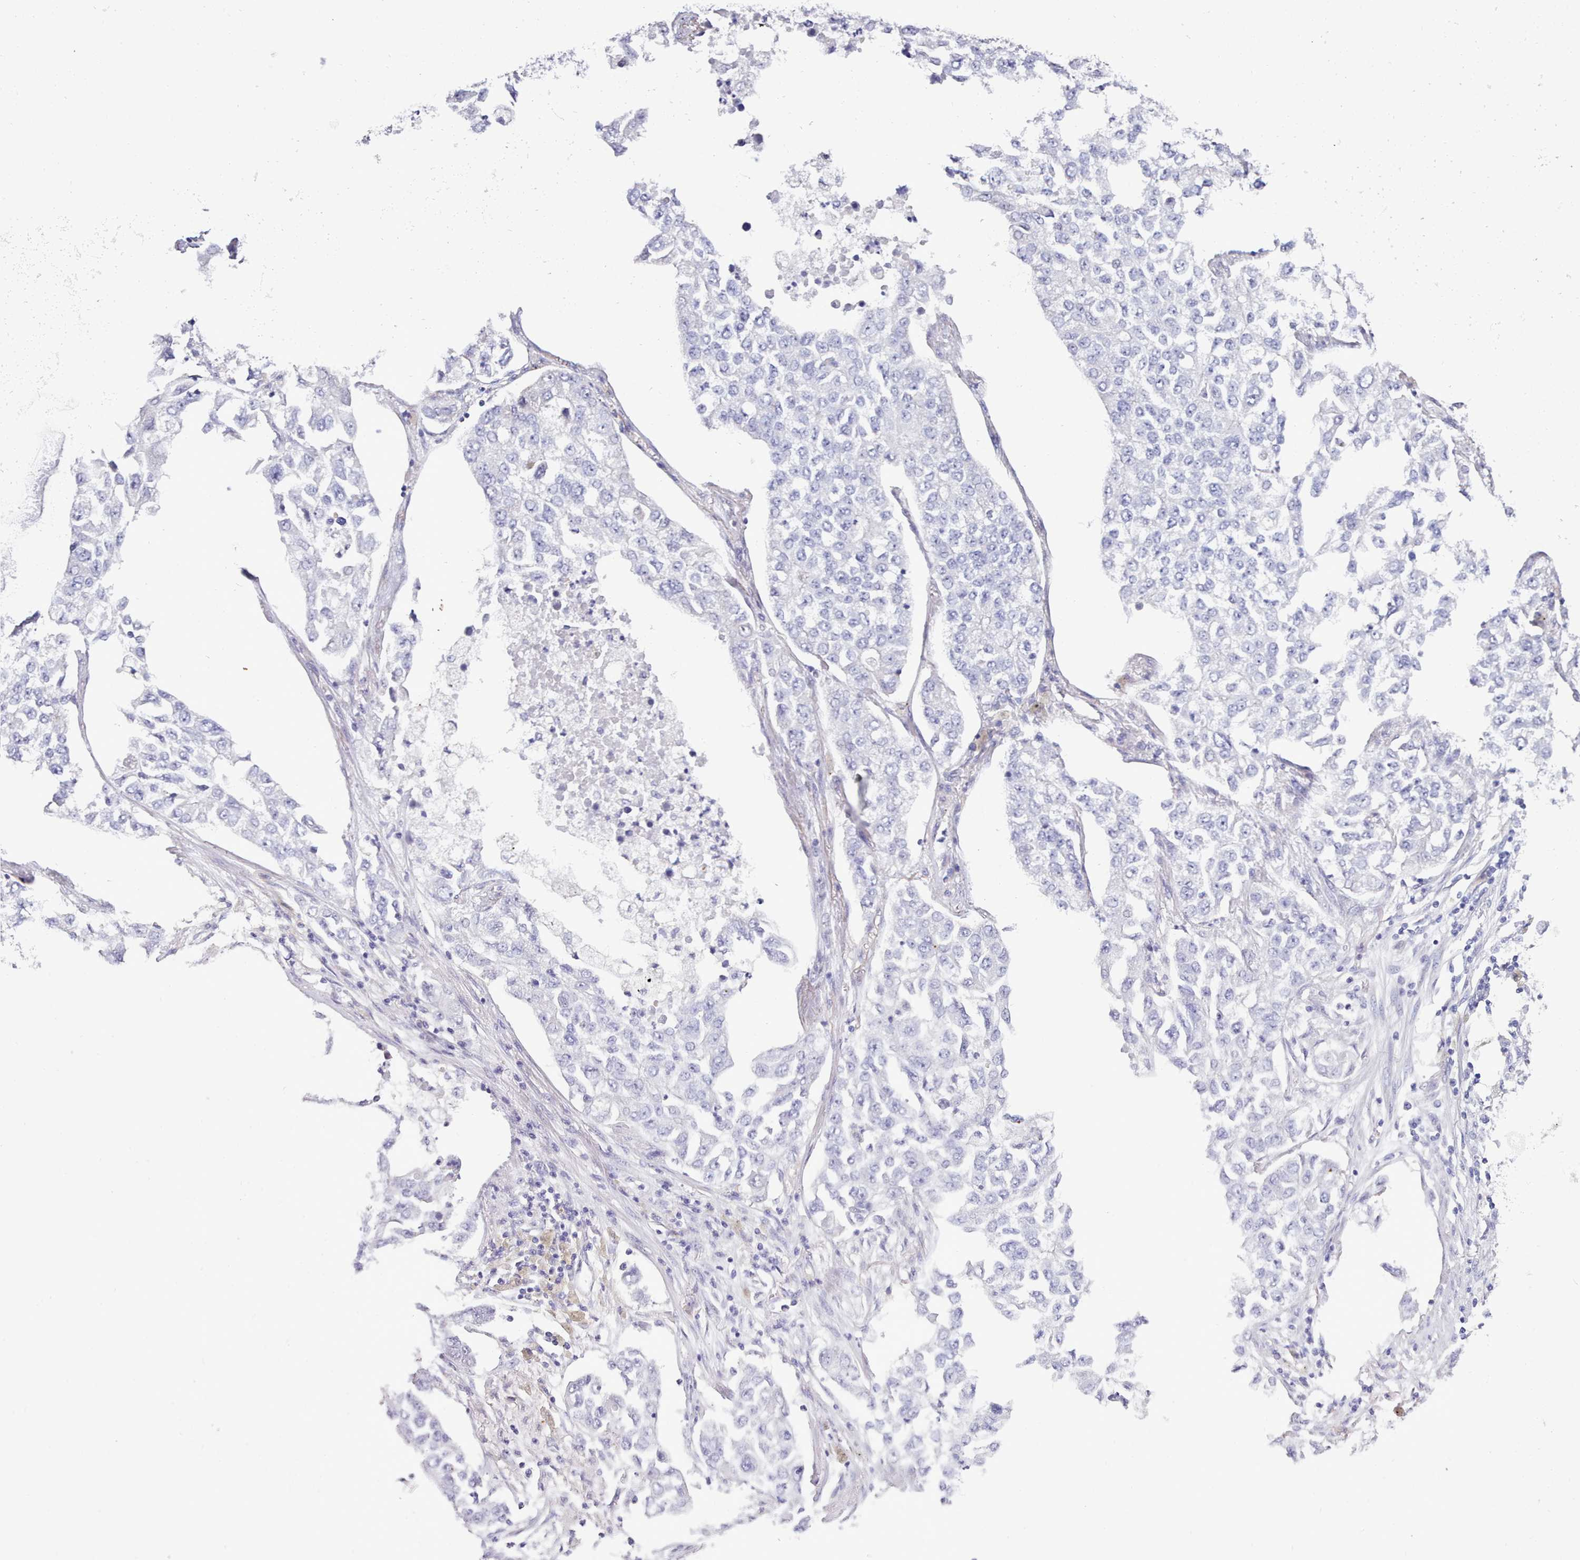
{"staining": {"intensity": "negative", "quantity": "none", "location": "none"}, "tissue": "lung cancer", "cell_type": "Tumor cells", "image_type": "cancer", "snomed": [{"axis": "morphology", "description": "Adenocarcinoma, NOS"}, {"axis": "topography", "description": "Lung"}], "caption": "Human lung cancer (adenocarcinoma) stained for a protein using IHC shows no staining in tumor cells.", "gene": "TMEM253", "patient": {"sex": "male", "age": 49}}